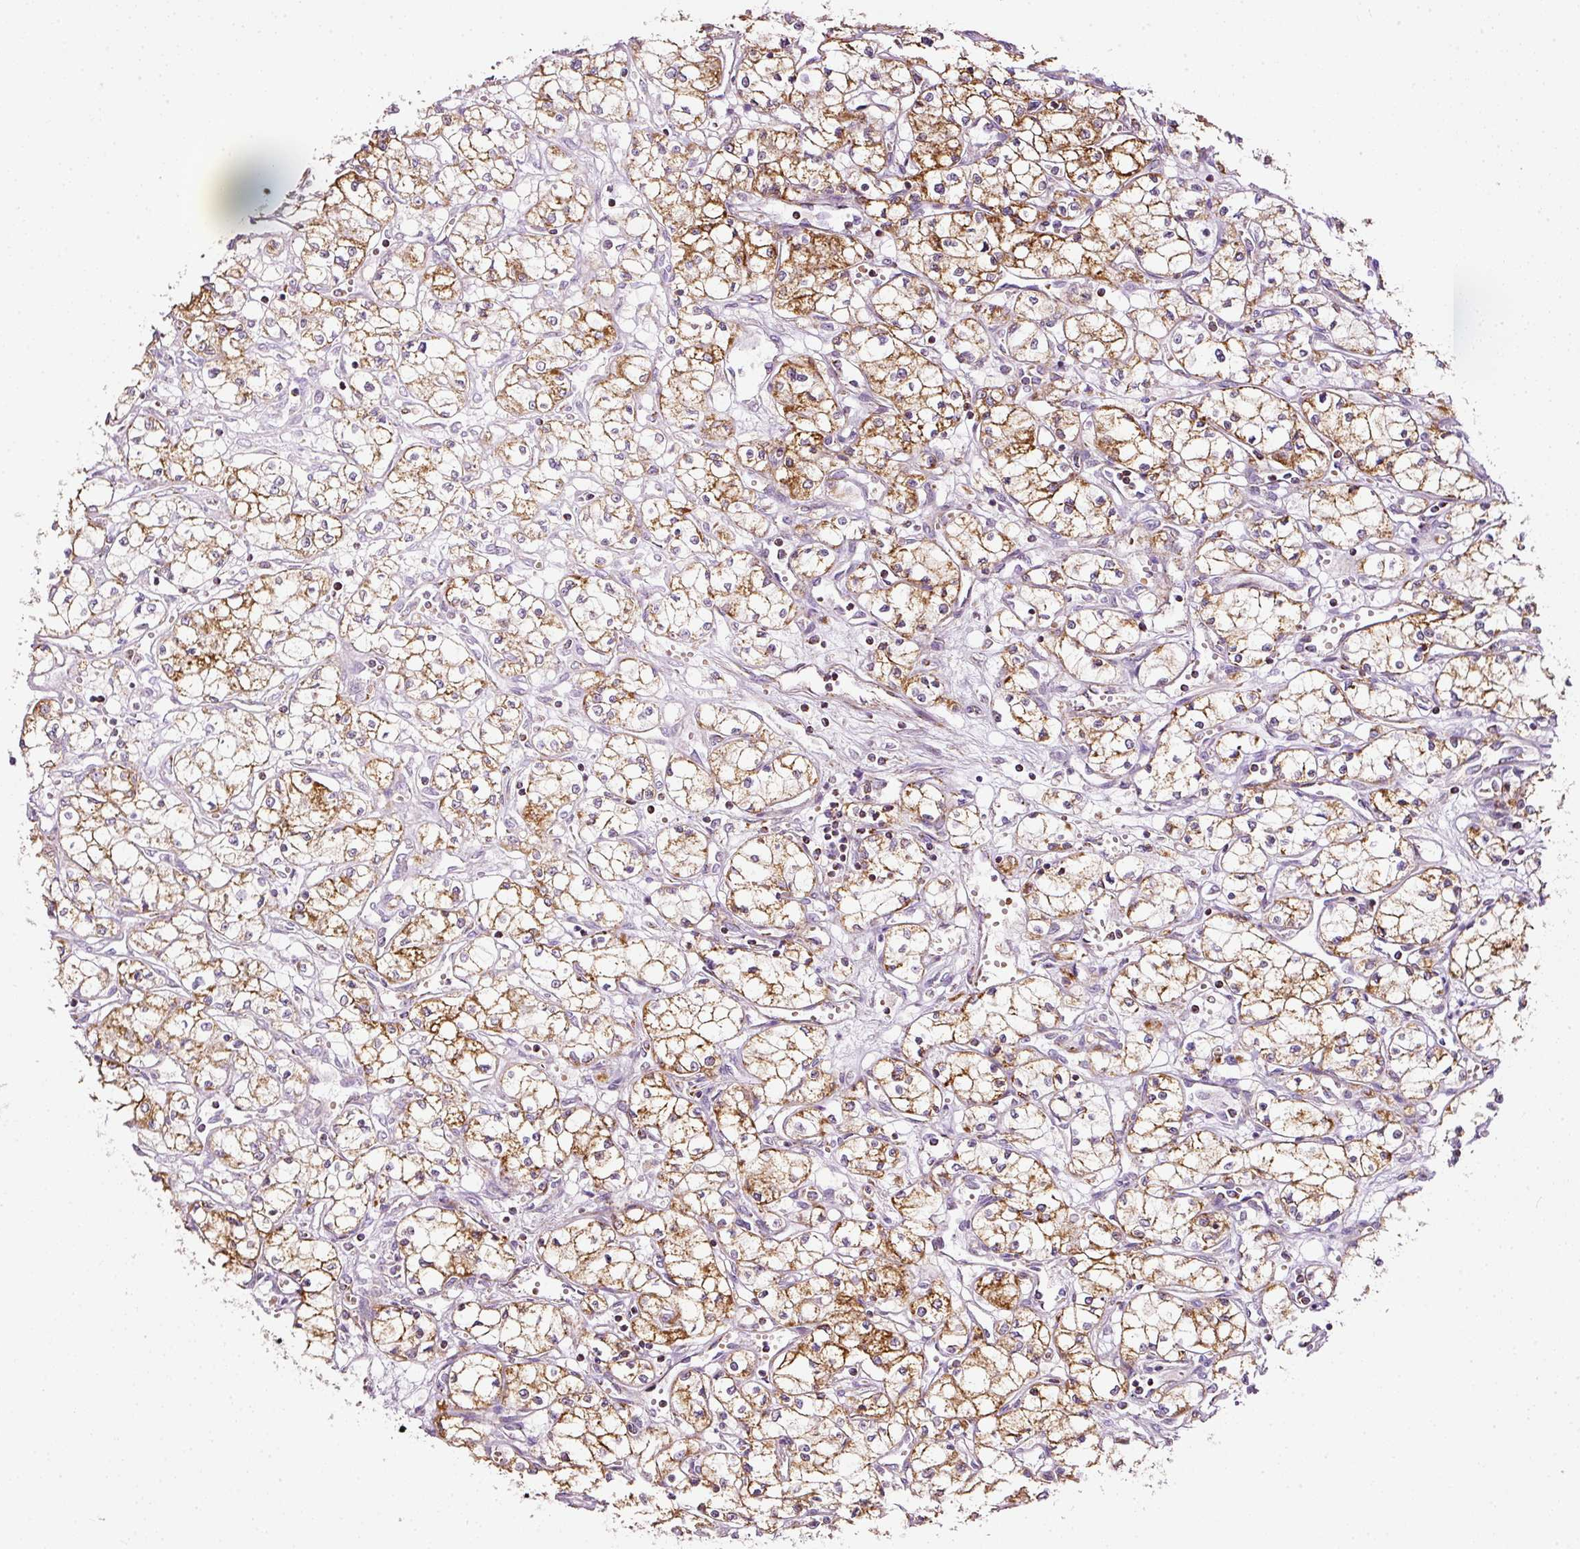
{"staining": {"intensity": "moderate", "quantity": ">75%", "location": "cytoplasmic/membranous"}, "tissue": "renal cancer", "cell_type": "Tumor cells", "image_type": "cancer", "snomed": [{"axis": "morphology", "description": "Normal tissue, NOS"}, {"axis": "morphology", "description": "Adenocarcinoma, NOS"}, {"axis": "topography", "description": "Kidney"}], "caption": "Immunohistochemistry (IHC) (DAB) staining of human adenocarcinoma (renal) demonstrates moderate cytoplasmic/membranous protein expression in approximately >75% of tumor cells.", "gene": "SDHA", "patient": {"sex": "male", "age": 59}}